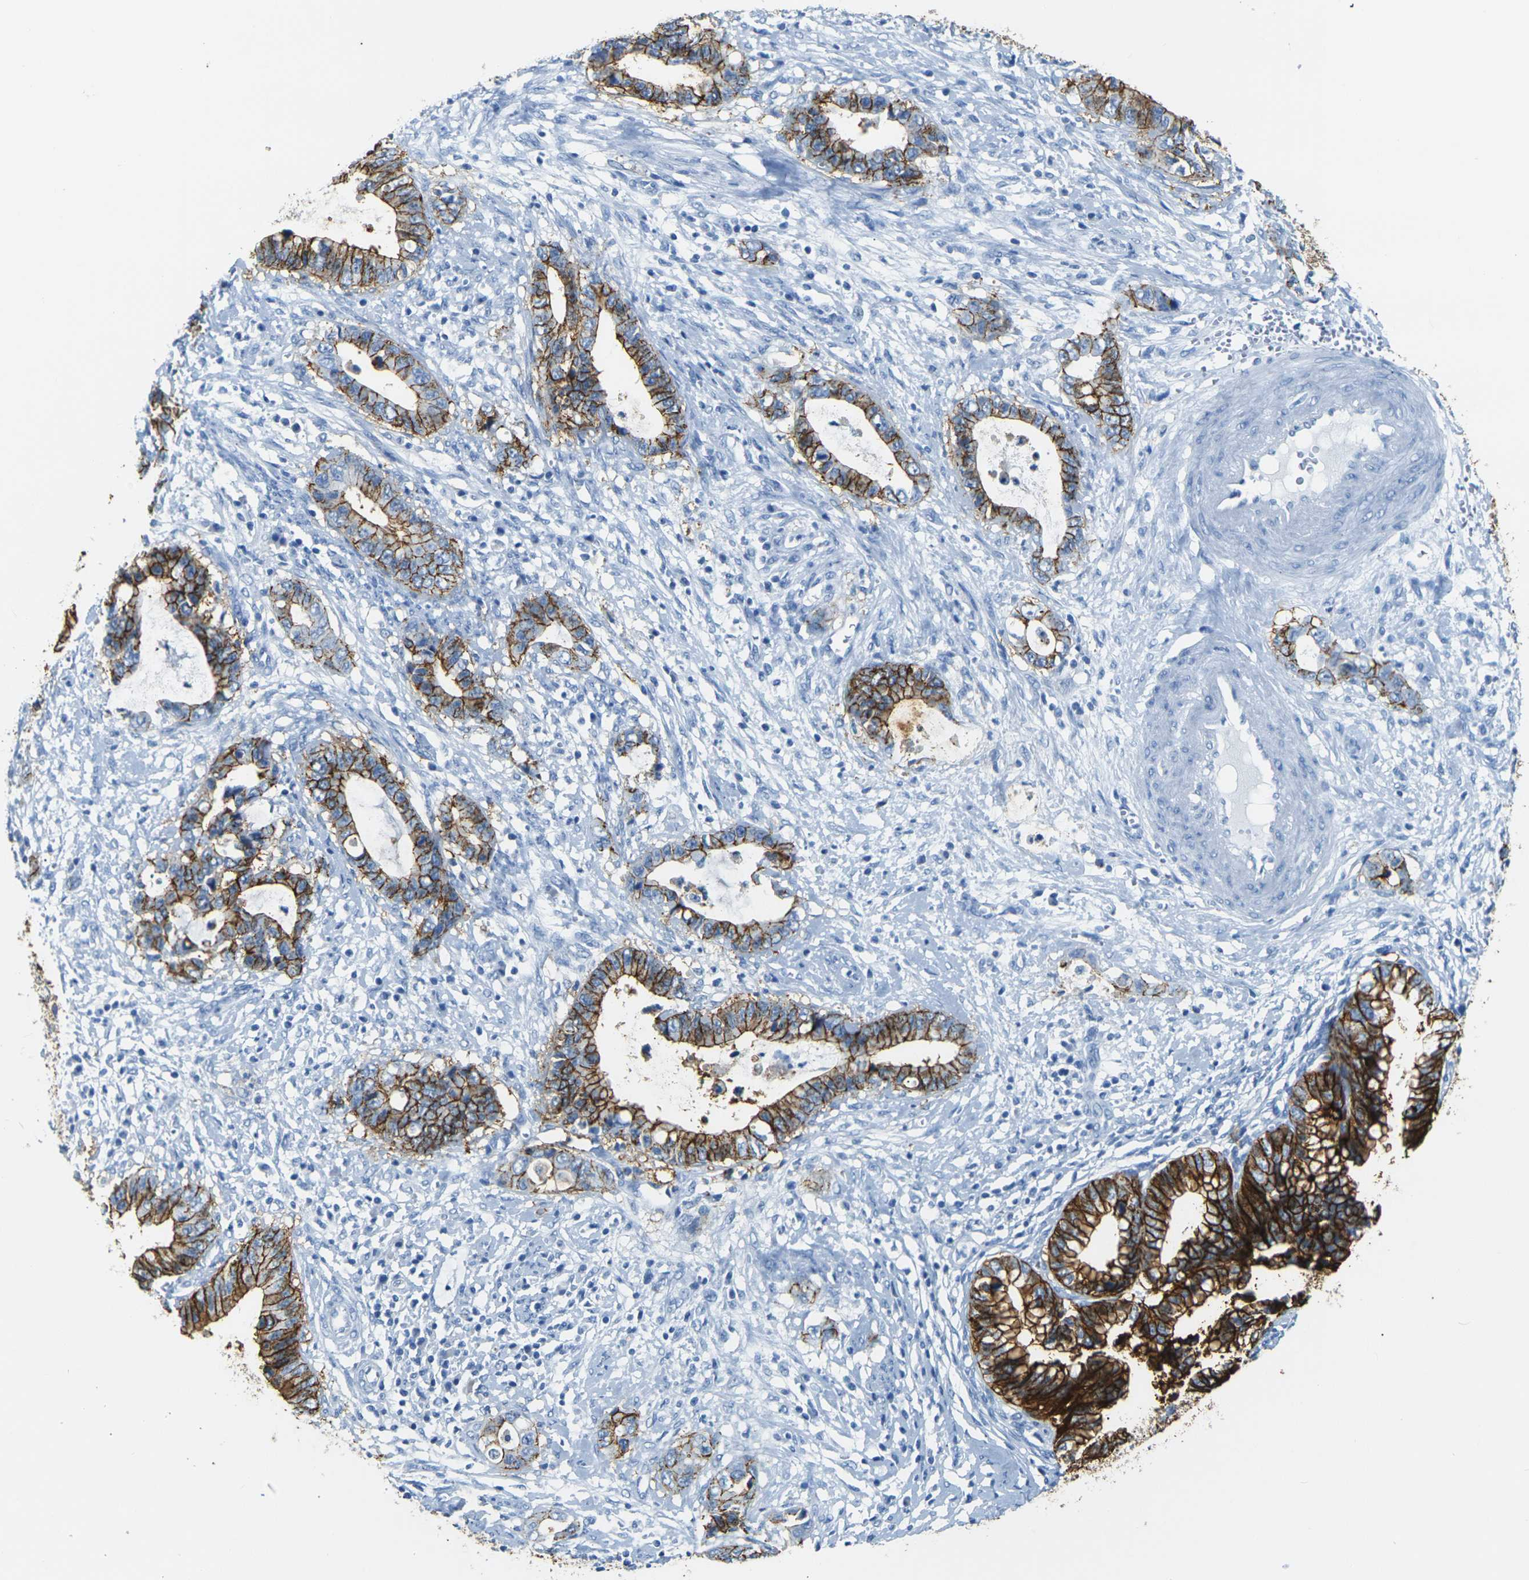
{"staining": {"intensity": "strong", "quantity": ">75%", "location": "cytoplasmic/membranous"}, "tissue": "cervical cancer", "cell_type": "Tumor cells", "image_type": "cancer", "snomed": [{"axis": "morphology", "description": "Adenocarcinoma, NOS"}, {"axis": "topography", "description": "Cervix"}], "caption": "An immunohistochemistry (IHC) image of neoplastic tissue is shown. Protein staining in brown shows strong cytoplasmic/membranous positivity in cervical cancer (adenocarcinoma) within tumor cells.", "gene": "CLDN7", "patient": {"sex": "female", "age": 44}}